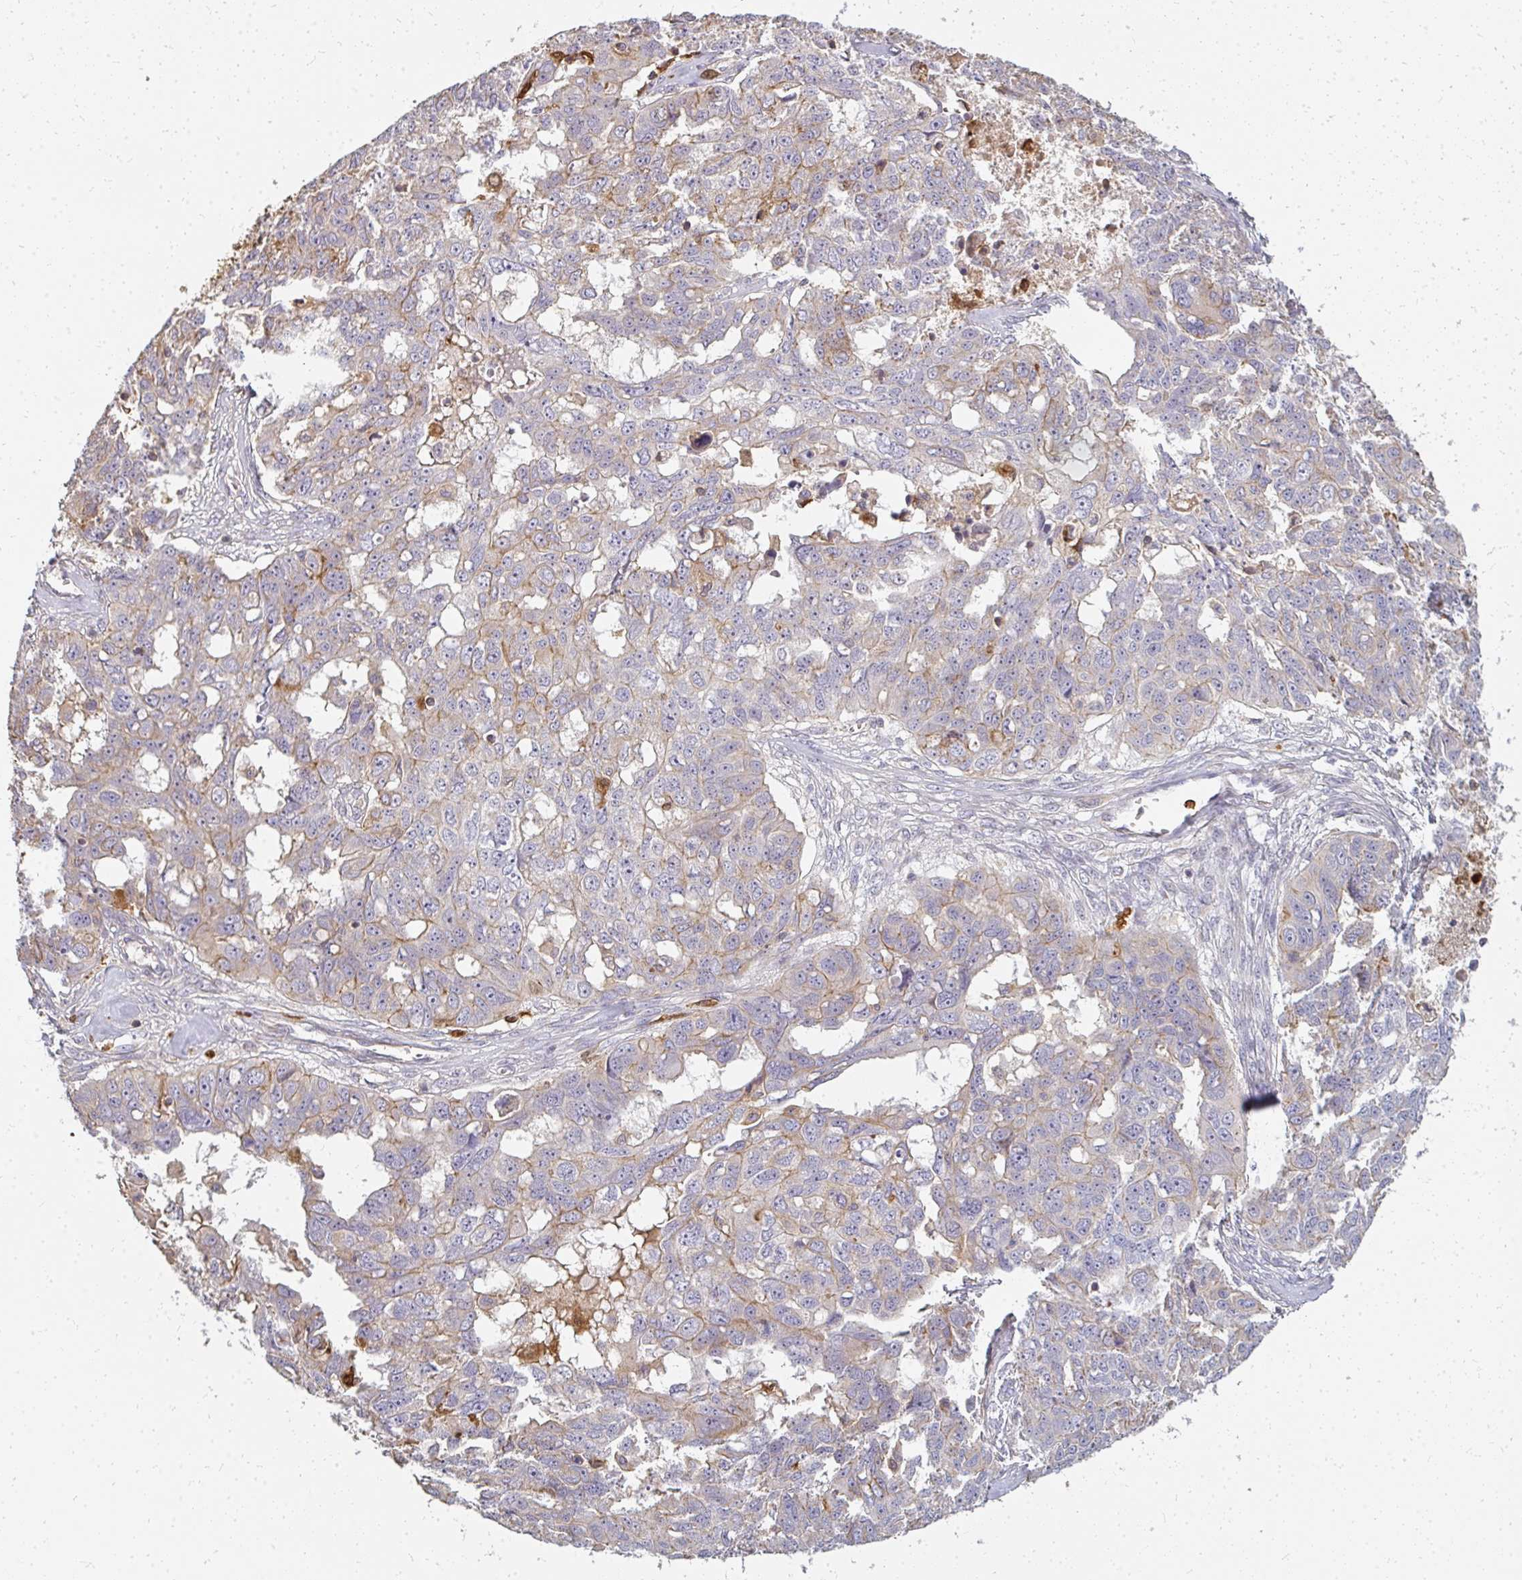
{"staining": {"intensity": "moderate", "quantity": "25%-75%", "location": "cytoplasmic/membranous"}, "tissue": "ovarian cancer", "cell_type": "Tumor cells", "image_type": "cancer", "snomed": [{"axis": "morphology", "description": "Carcinoma, endometroid"}, {"axis": "topography", "description": "Ovary"}], "caption": "IHC photomicrograph of neoplastic tissue: human endometroid carcinoma (ovarian) stained using IHC demonstrates medium levels of moderate protein expression localized specifically in the cytoplasmic/membranous of tumor cells, appearing as a cytoplasmic/membranous brown color.", "gene": "CNTRL", "patient": {"sex": "female", "age": 70}}